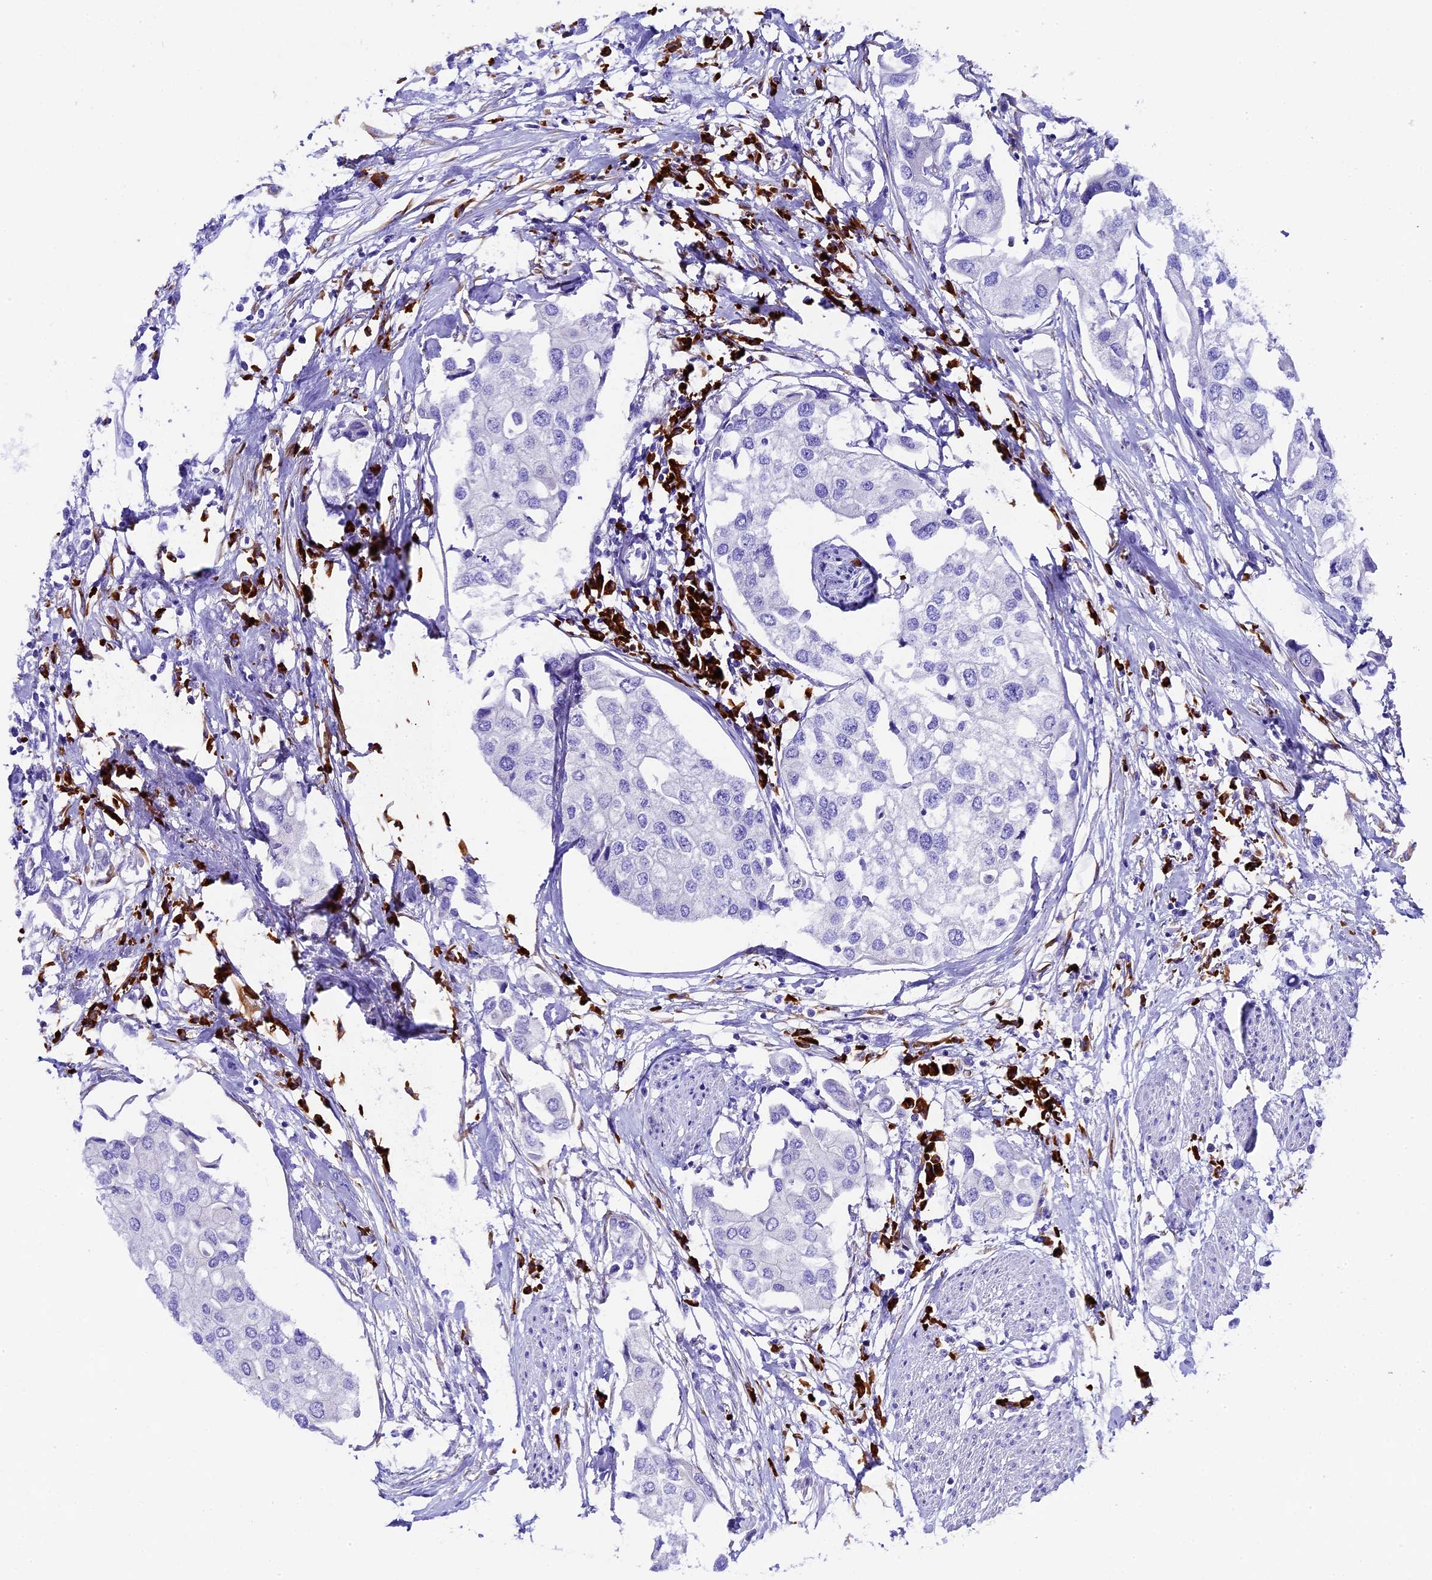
{"staining": {"intensity": "negative", "quantity": "none", "location": "none"}, "tissue": "urothelial cancer", "cell_type": "Tumor cells", "image_type": "cancer", "snomed": [{"axis": "morphology", "description": "Urothelial carcinoma, High grade"}, {"axis": "topography", "description": "Urinary bladder"}], "caption": "Immunohistochemical staining of urothelial carcinoma (high-grade) displays no significant positivity in tumor cells. (DAB immunohistochemistry (IHC) with hematoxylin counter stain).", "gene": "FKBP11", "patient": {"sex": "male", "age": 64}}